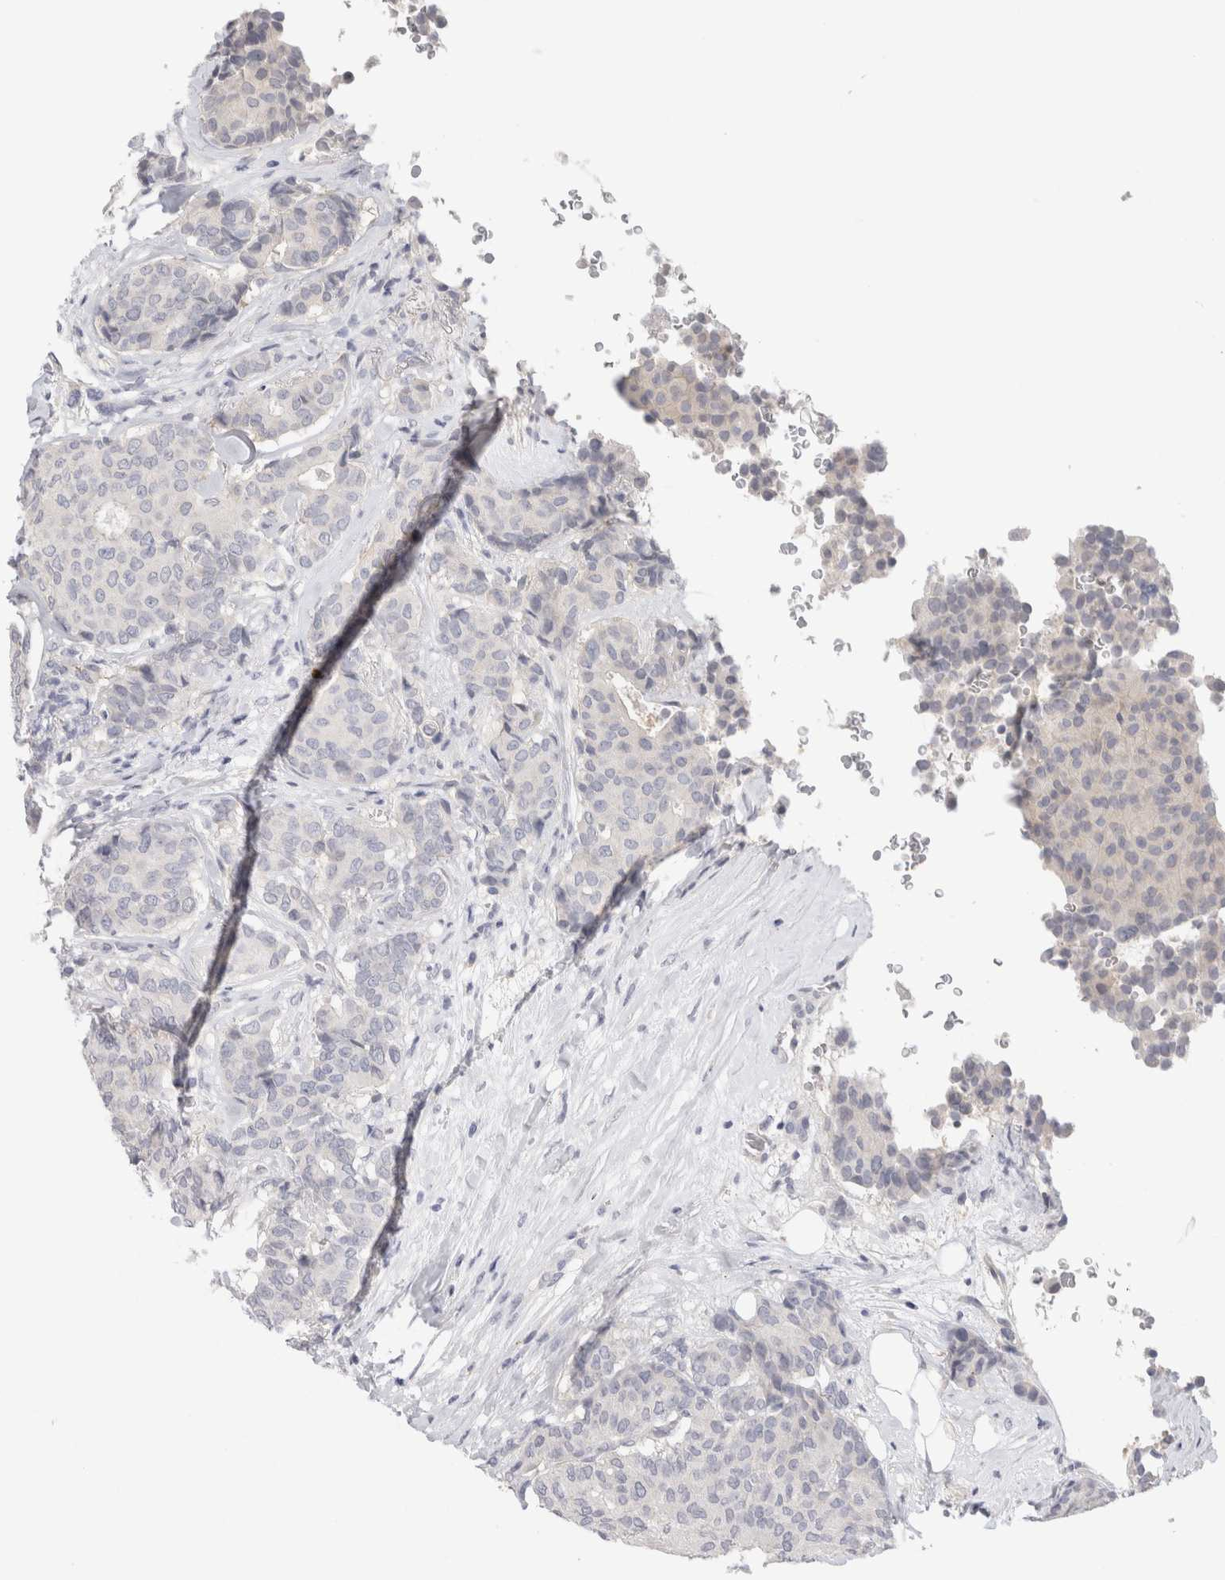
{"staining": {"intensity": "negative", "quantity": "none", "location": "none"}, "tissue": "breast cancer", "cell_type": "Tumor cells", "image_type": "cancer", "snomed": [{"axis": "morphology", "description": "Duct carcinoma"}, {"axis": "topography", "description": "Breast"}], "caption": "DAB (3,3'-diaminobenzidine) immunohistochemical staining of intraductal carcinoma (breast) reveals no significant positivity in tumor cells.", "gene": "CHRM4", "patient": {"sex": "female", "age": 75}}